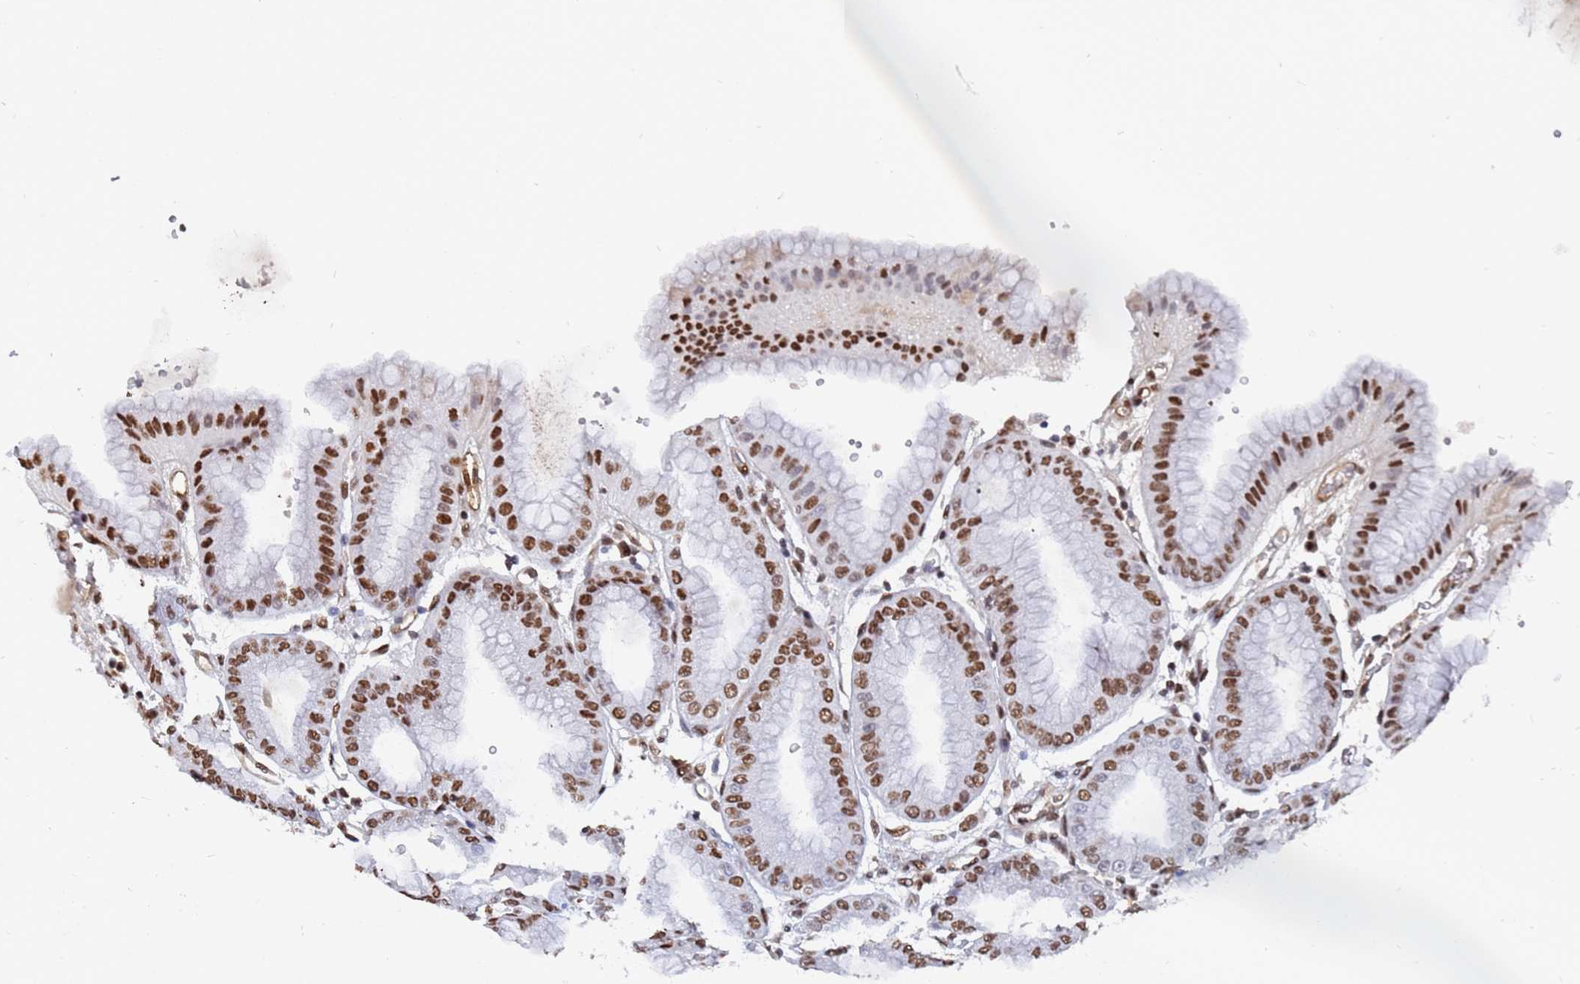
{"staining": {"intensity": "strong", "quantity": ">75%", "location": "nuclear"}, "tissue": "stomach", "cell_type": "Glandular cells", "image_type": "normal", "snomed": [{"axis": "morphology", "description": "Normal tissue, NOS"}, {"axis": "topography", "description": "Stomach, lower"}], "caption": "A histopathology image of stomach stained for a protein displays strong nuclear brown staining in glandular cells. (brown staining indicates protein expression, while blue staining denotes nuclei).", "gene": "RAVER2", "patient": {"sex": "male", "age": 71}}